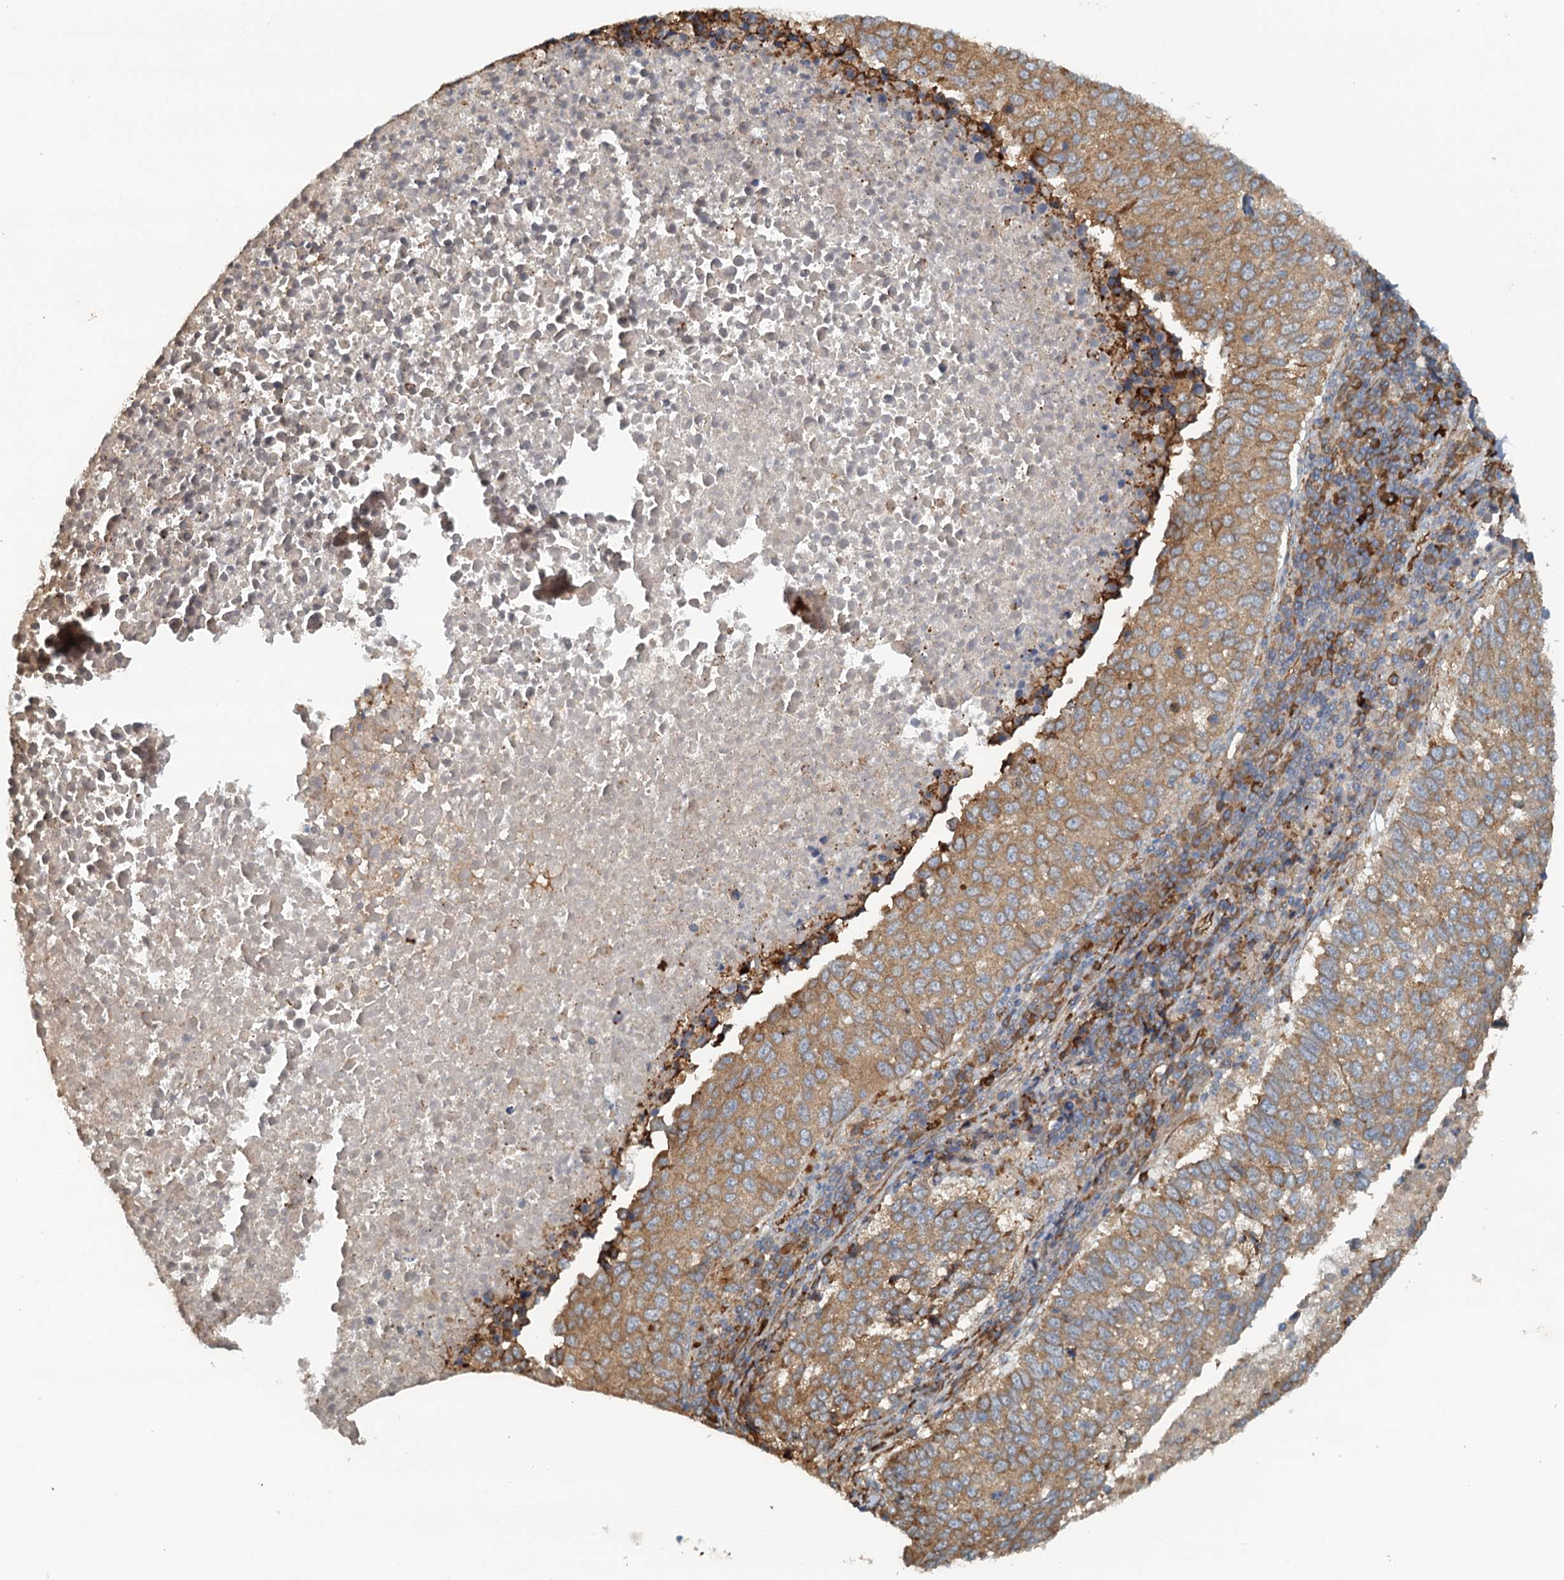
{"staining": {"intensity": "moderate", "quantity": ">75%", "location": "cytoplasmic/membranous"}, "tissue": "lung cancer", "cell_type": "Tumor cells", "image_type": "cancer", "snomed": [{"axis": "morphology", "description": "Squamous cell carcinoma, NOS"}, {"axis": "topography", "description": "Lung"}], "caption": "Lung squamous cell carcinoma stained with a protein marker reveals moderate staining in tumor cells.", "gene": "NIPAL3", "patient": {"sex": "male", "age": 73}}